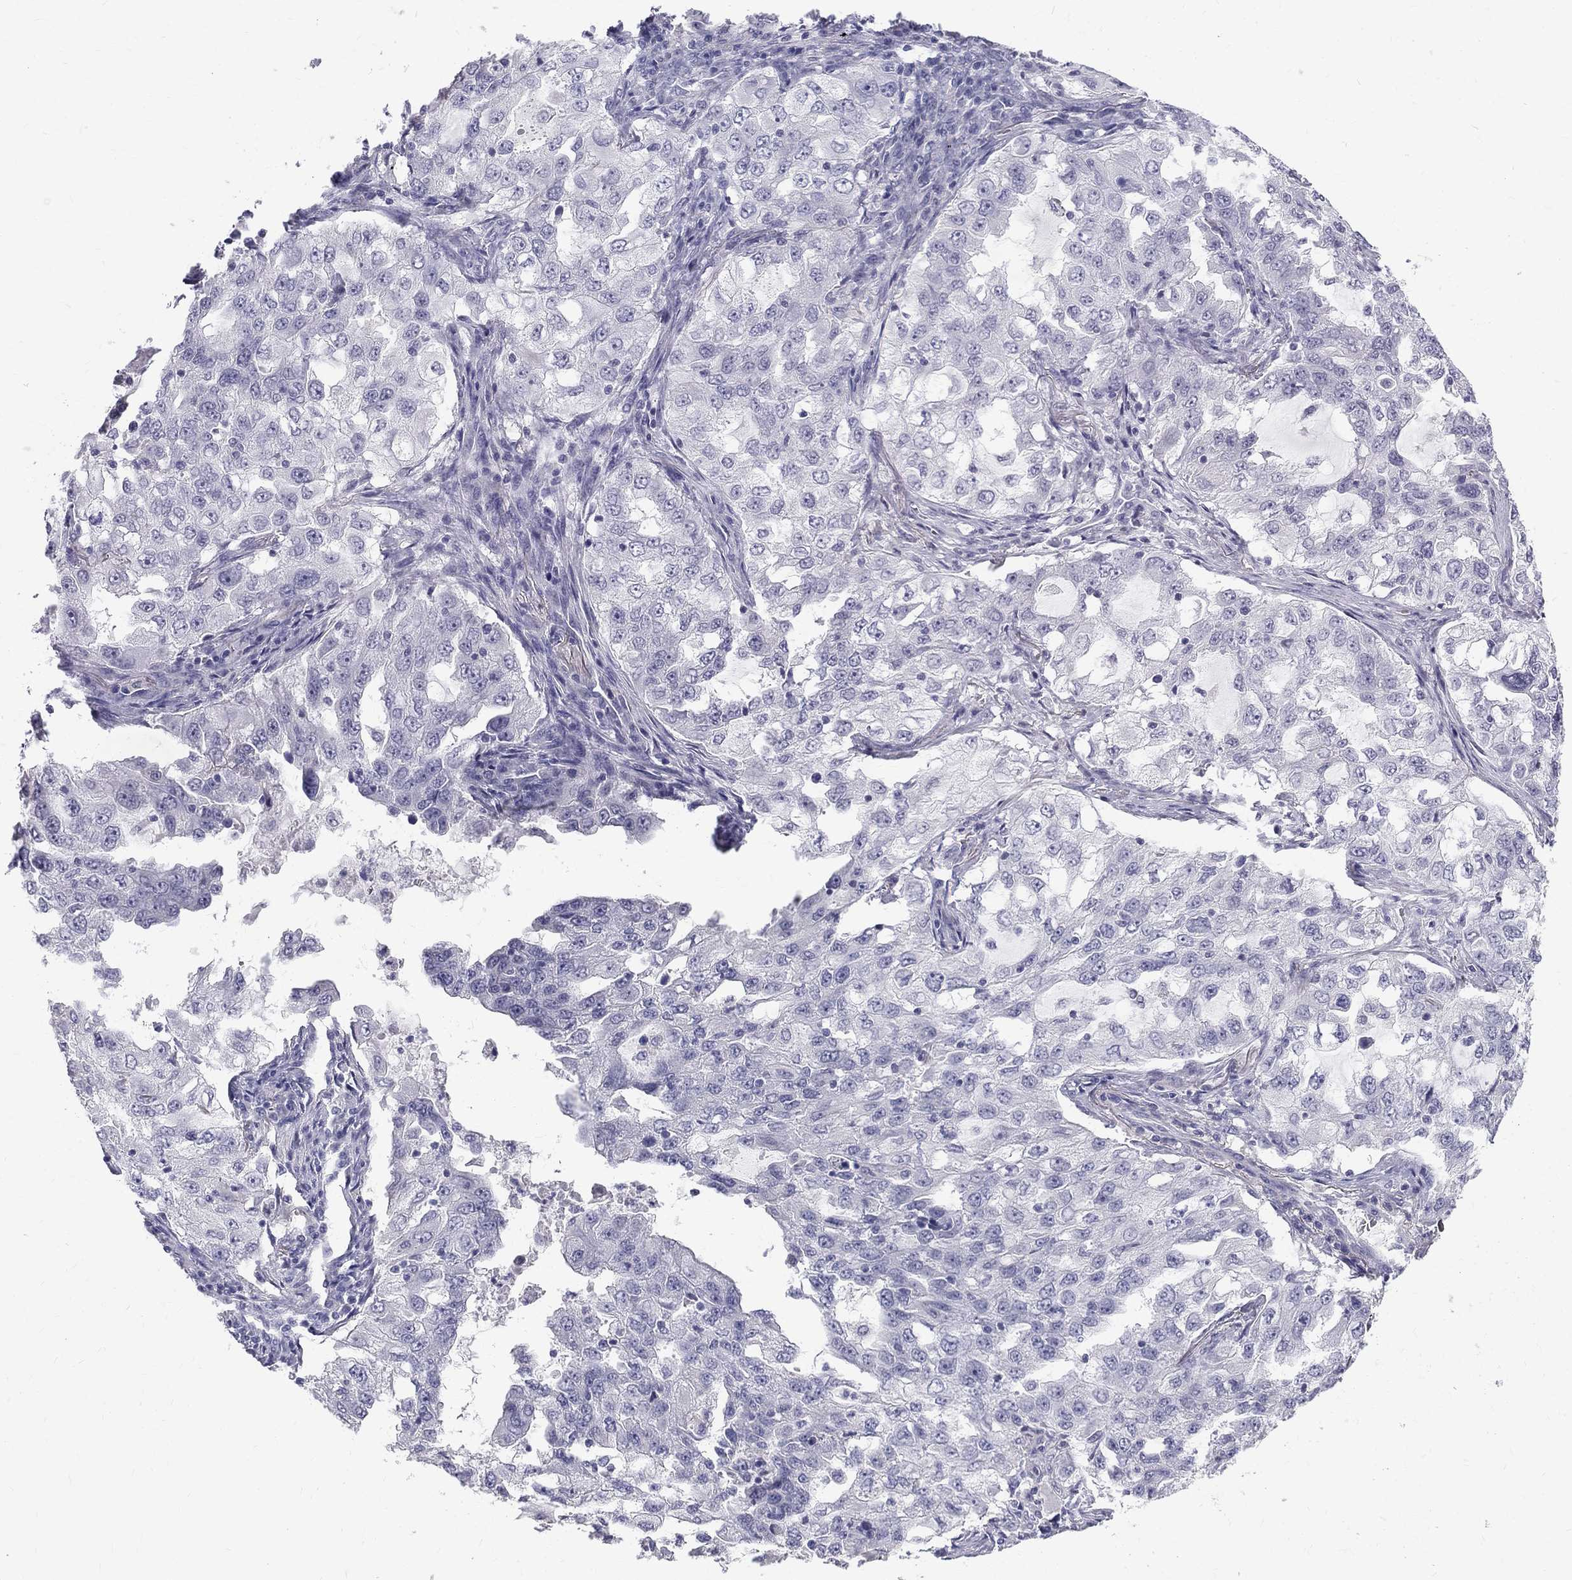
{"staining": {"intensity": "negative", "quantity": "none", "location": "none"}, "tissue": "lung cancer", "cell_type": "Tumor cells", "image_type": "cancer", "snomed": [{"axis": "morphology", "description": "Adenocarcinoma, NOS"}, {"axis": "topography", "description": "Lung"}], "caption": "Tumor cells are negative for brown protein staining in lung cancer.", "gene": "MAGEB6", "patient": {"sex": "female", "age": 61}}